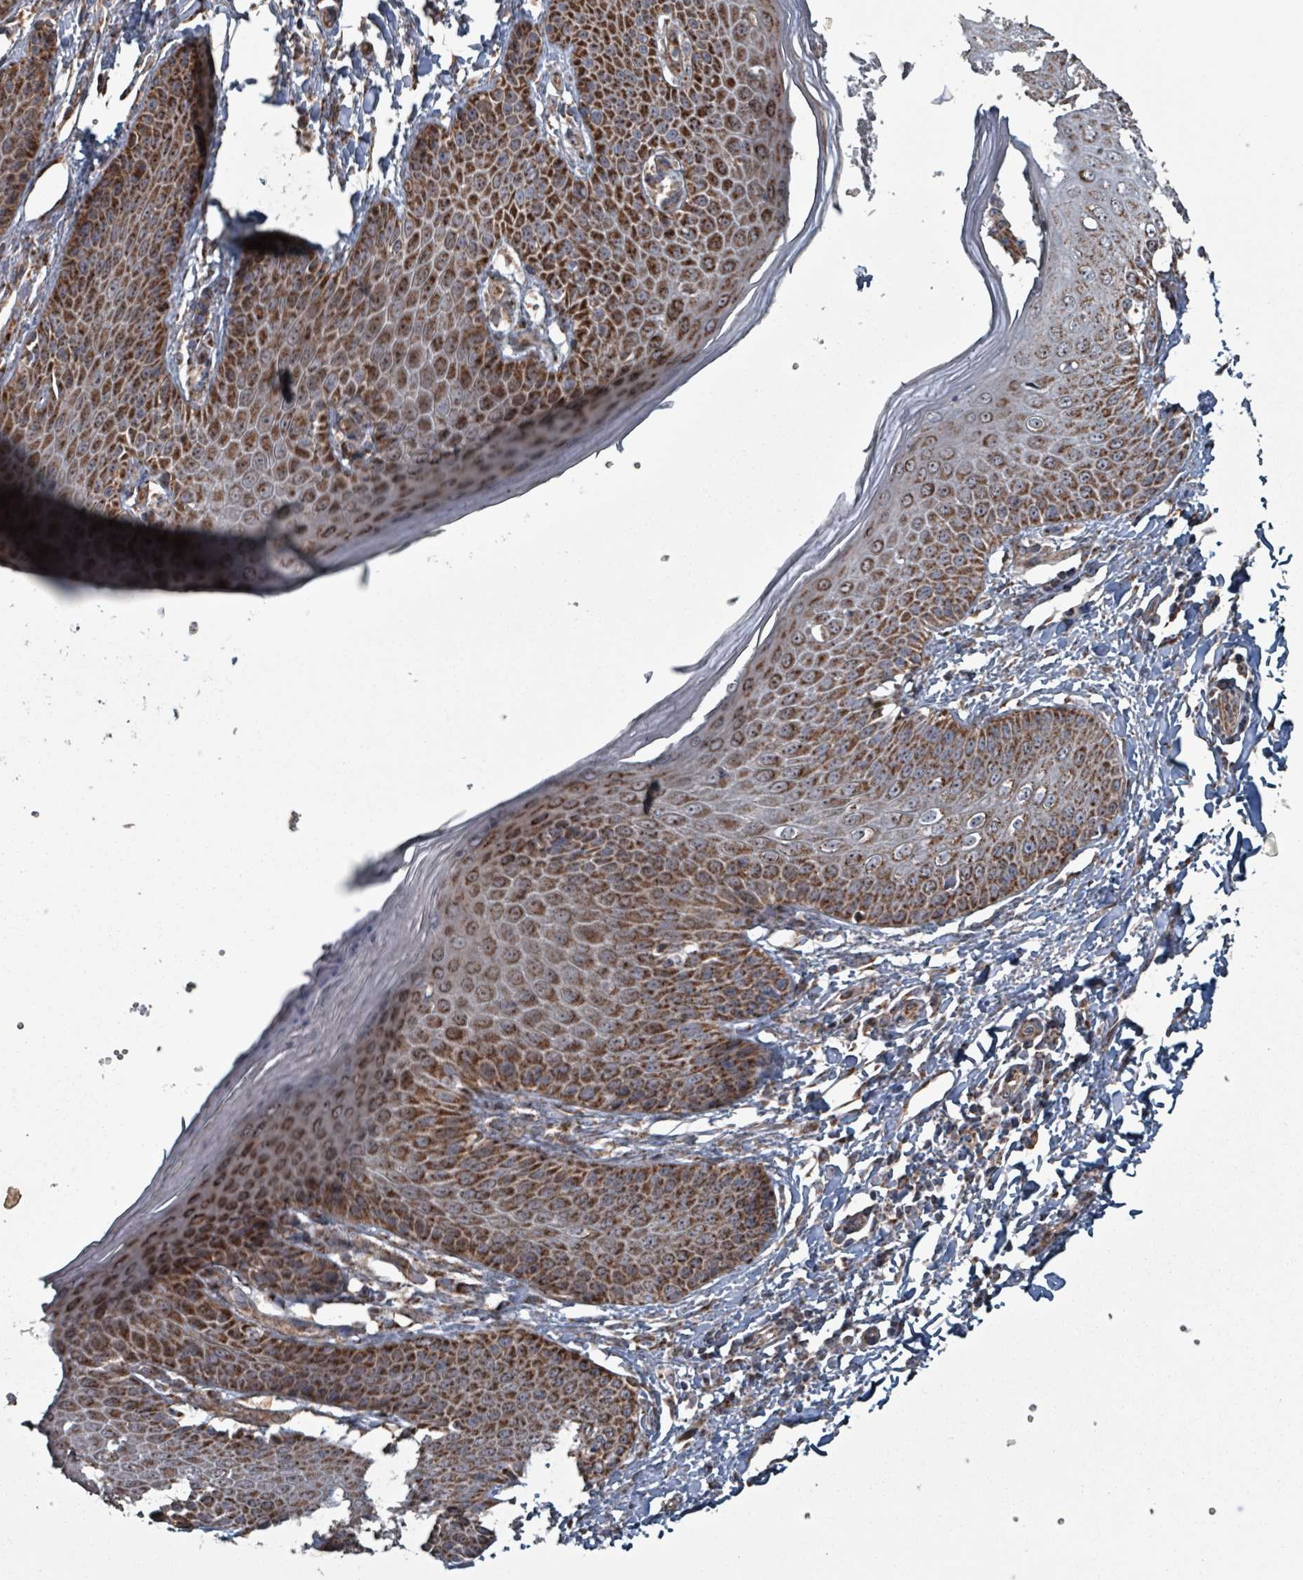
{"staining": {"intensity": "strong", "quantity": ">75%", "location": "cytoplasmic/membranous"}, "tissue": "skin", "cell_type": "Epidermal cells", "image_type": "normal", "snomed": [{"axis": "morphology", "description": "Normal tissue, NOS"}, {"axis": "topography", "description": "Peripheral nerve tissue"}], "caption": "This is an image of IHC staining of benign skin, which shows strong positivity in the cytoplasmic/membranous of epidermal cells.", "gene": "MRPL4", "patient": {"sex": "male", "age": 51}}